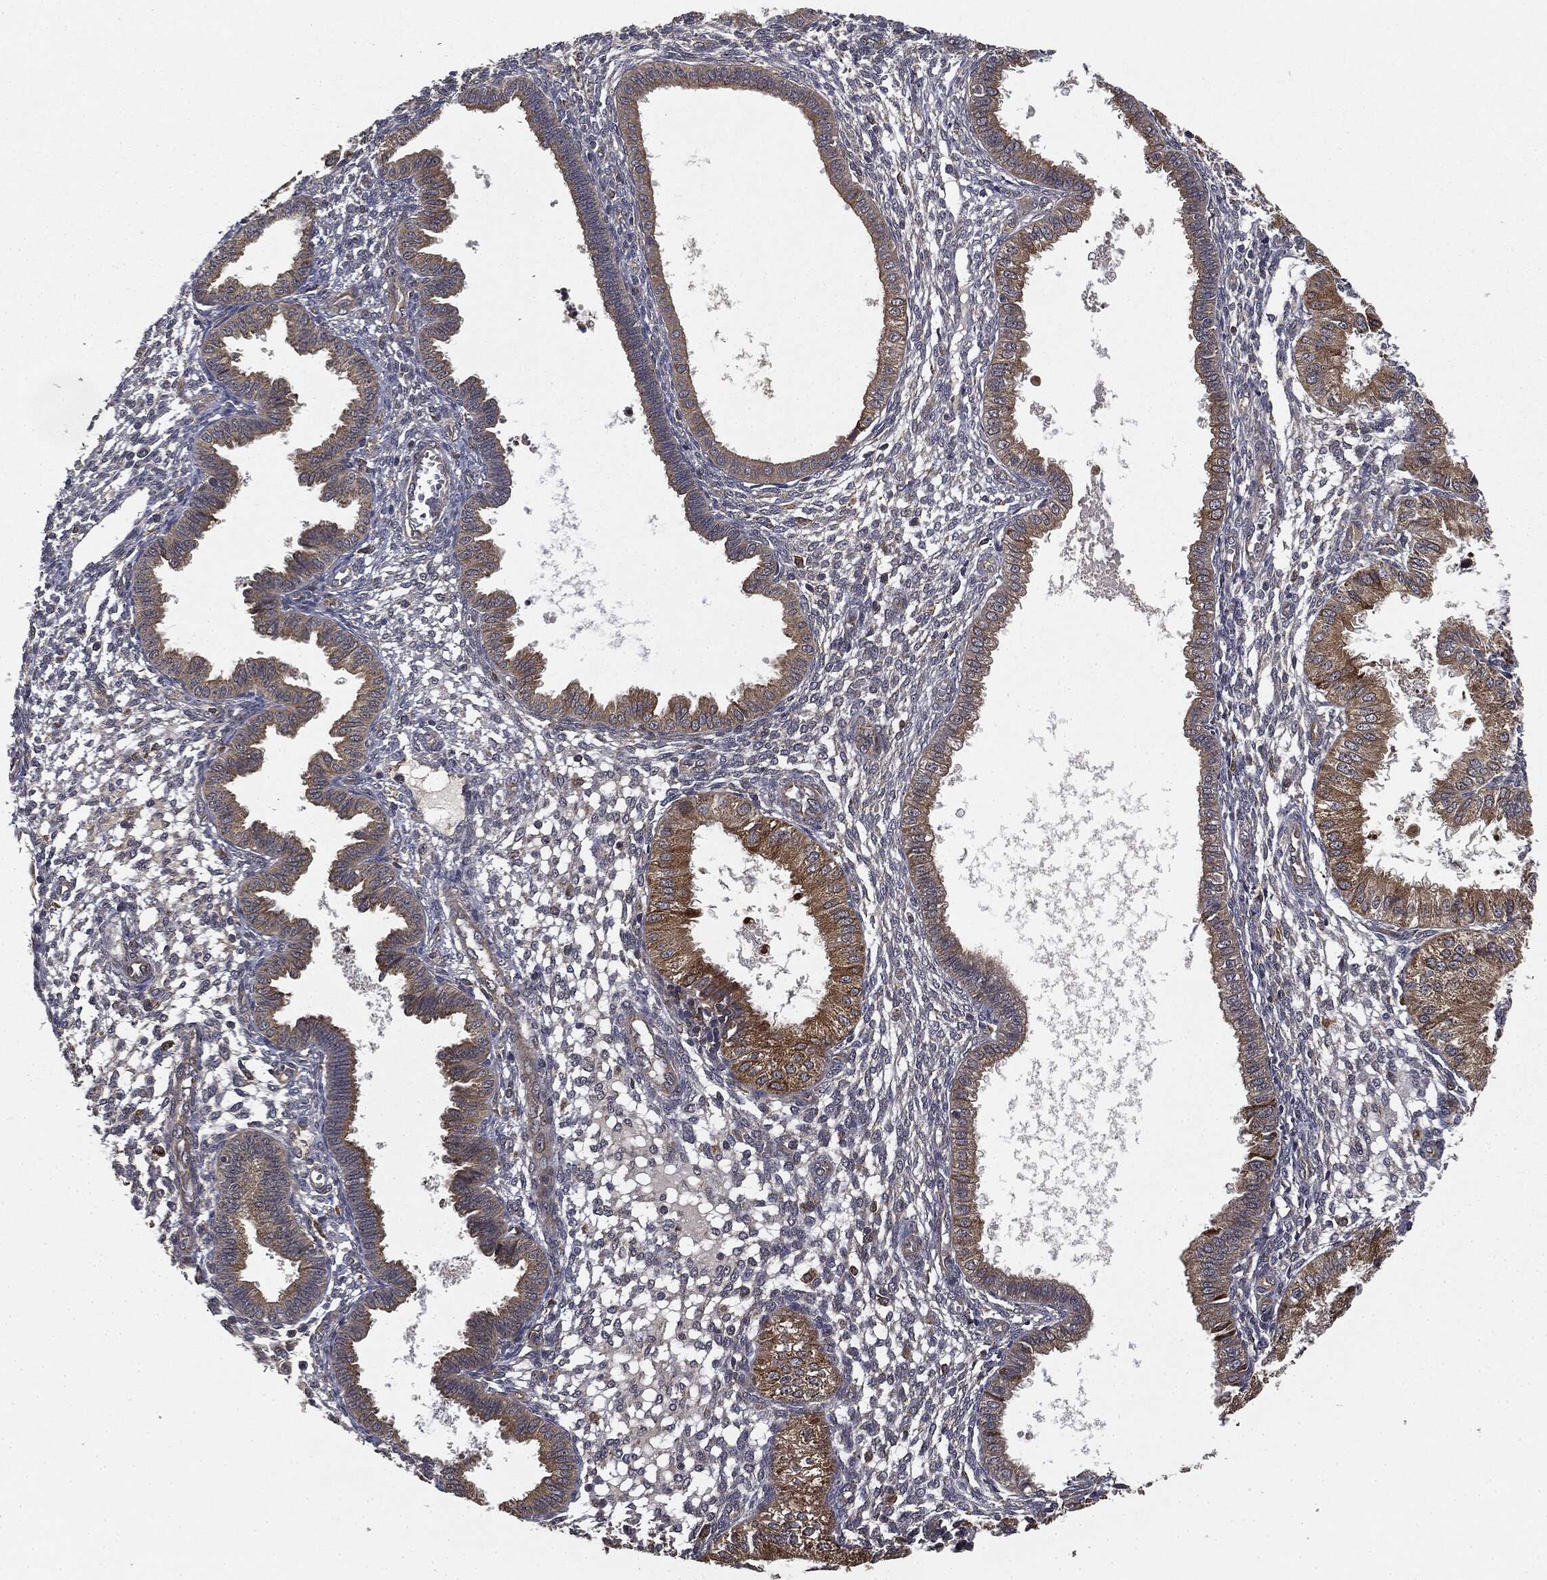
{"staining": {"intensity": "negative", "quantity": "none", "location": "none"}, "tissue": "endometrium", "cell_type": "Cells in endometrial stroma", "image_type": "normal", "snomed": [{"axis": "morphology", "description": "Normal tissue, NOS"}, {"axis": "topography", "description": "Endometrium"}], "caption": "Endometrium was stained to show a protein in brown. There is no significant staining in cells in endometrial stroma. (Stains: DAB immunohistochemistry with hematoxylin counter stain, Microscopy: brightfield microscopy at high magnification).", "gene": "MIER2", "patient": {"sex": "female", "age": 43}}